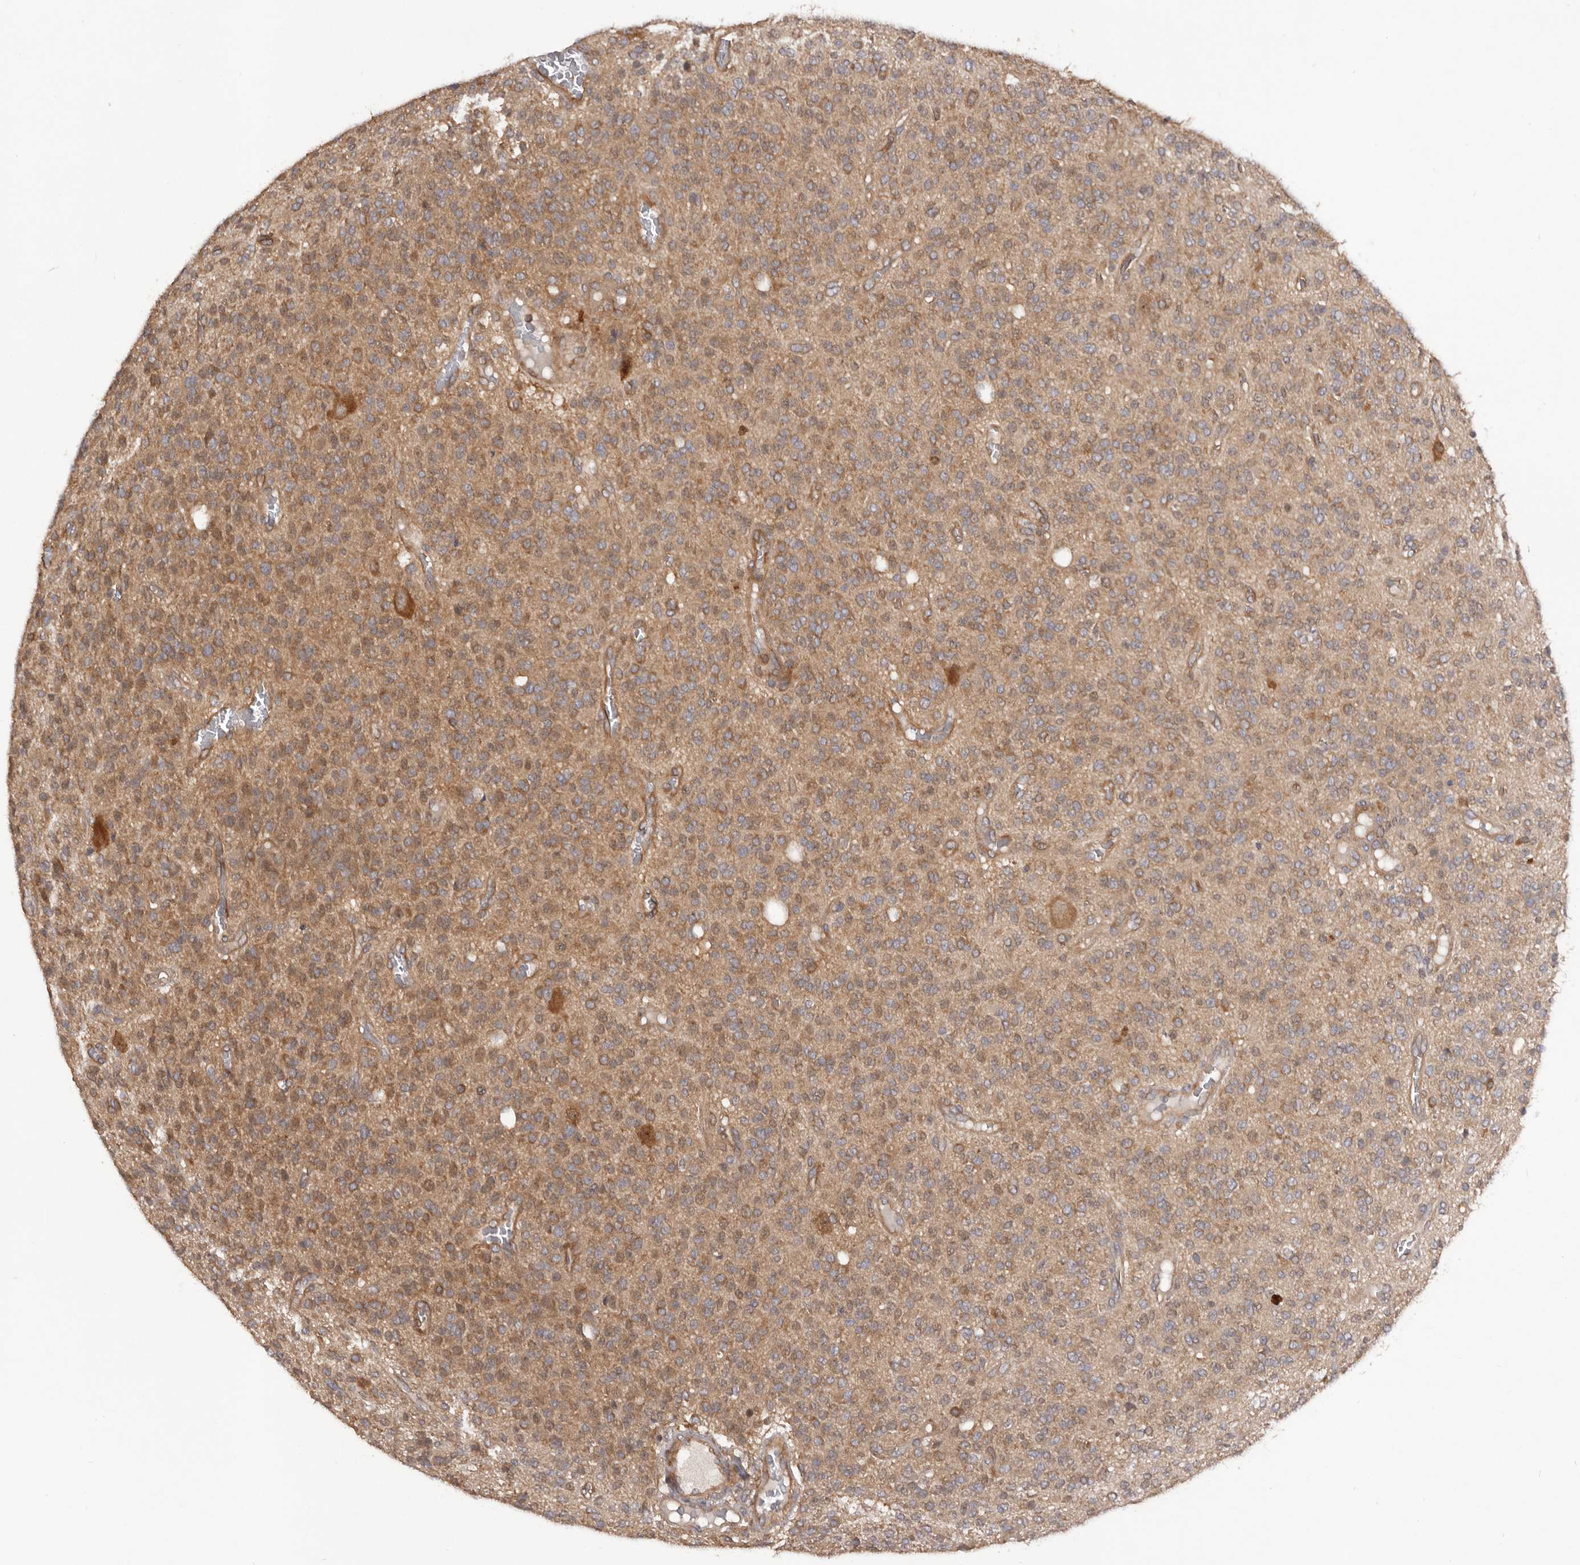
{"staining": {"intensity": "moderate", "quantity": ">75%", "location": "cytoplasmic/membranous"}, "tissue": "glioma", "cell_type": "Tumor cells", "image_type": "cancer", "snomed": [{"axis": "morphology", "description": "Glioma, malignant, High grade"}, {"axis": "topography", "description": "Brain"}], "caption": "A brown stain labels moderate cytoplasmic/membranous staining of a protein in human glioma tumor cells.", "gene": "HBS1L", "patient": {"sex": "male", "age": 34}}